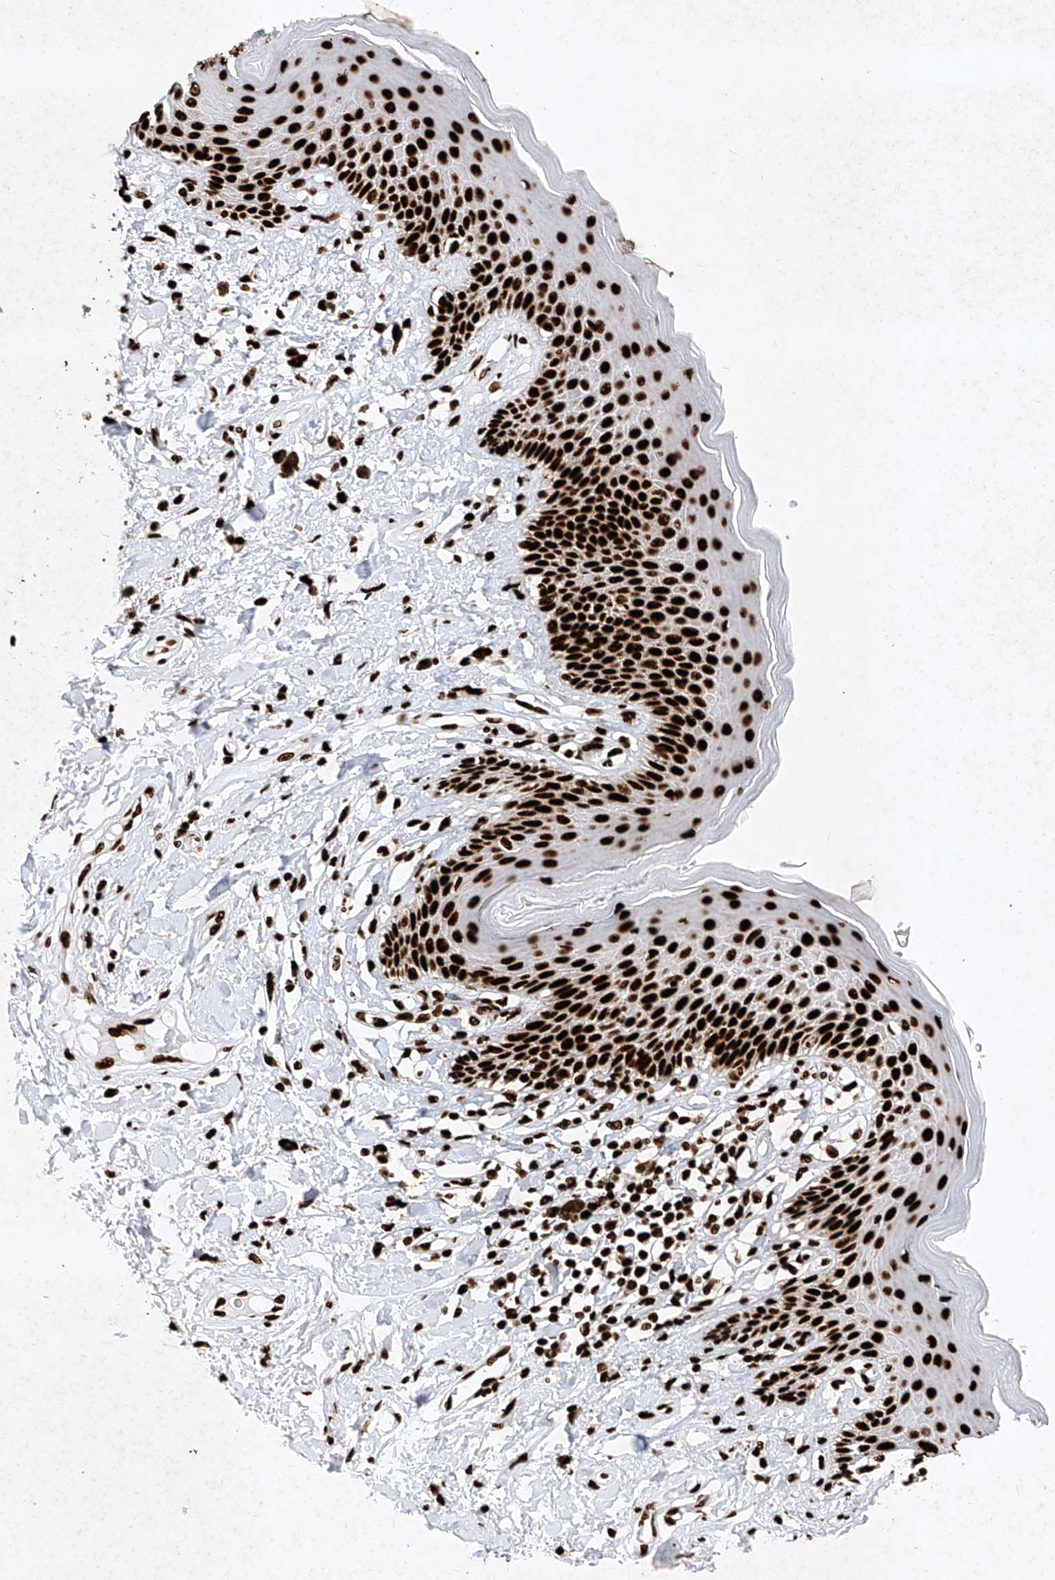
{"staining": {"intensity": "strong", "quantity": ">75%", "location": "nuclear"}, "tissue": "skin", "cell_type": "Epidermal cells", "image_type": "normal", "snomed": [{"axis": "morphology", "description": "Normal tissue, NOS"}, {"axis": "topography", "description": "Anal"}], "caption": "Brown immunohistochemical staining in benign human skin shows strong nuclear positivity in approximately >75% of epidermal cells.", "gene": "SRSF6", "patient": {"sex": "female", "age": 78}}